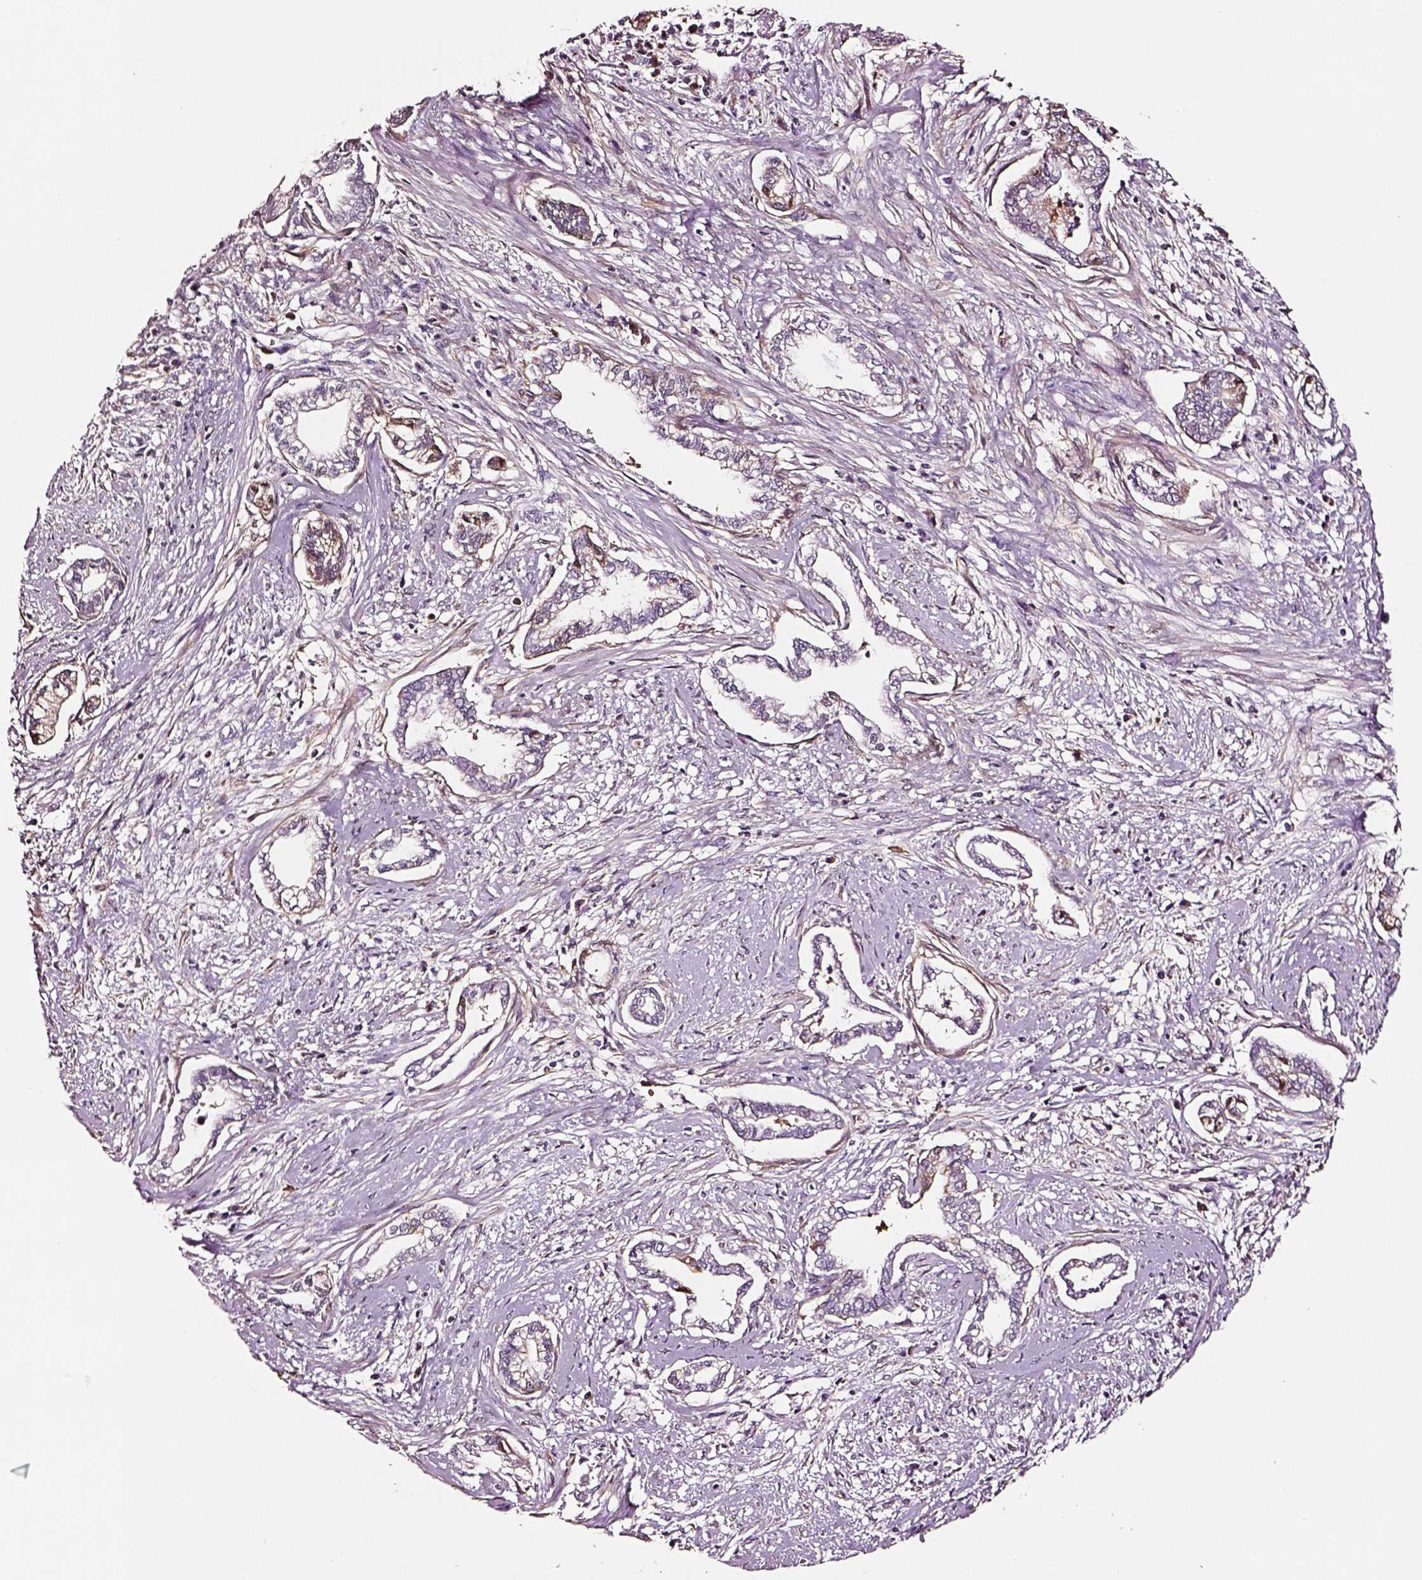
{"staining": {"intensity": "negative", "quantity": "none", "location": "none"}, "tissue": "cervical cancer", "cell_type": "Tumor cells", "image_type": "cancer", "snomed": [{"axis": "morphology", "description": "Adenocarcinoma, NOS"}, {"axis": "topography", "description": "Cervix"}], "caption": "This micrograph is of cervical cancer stained with immunohistochemistry to label a protein in brown with the nuclei are counter-stained blue. There is no positivity in tumor cells.", "gene": "TF", "patient": {"sex": "female", "age": 62}}